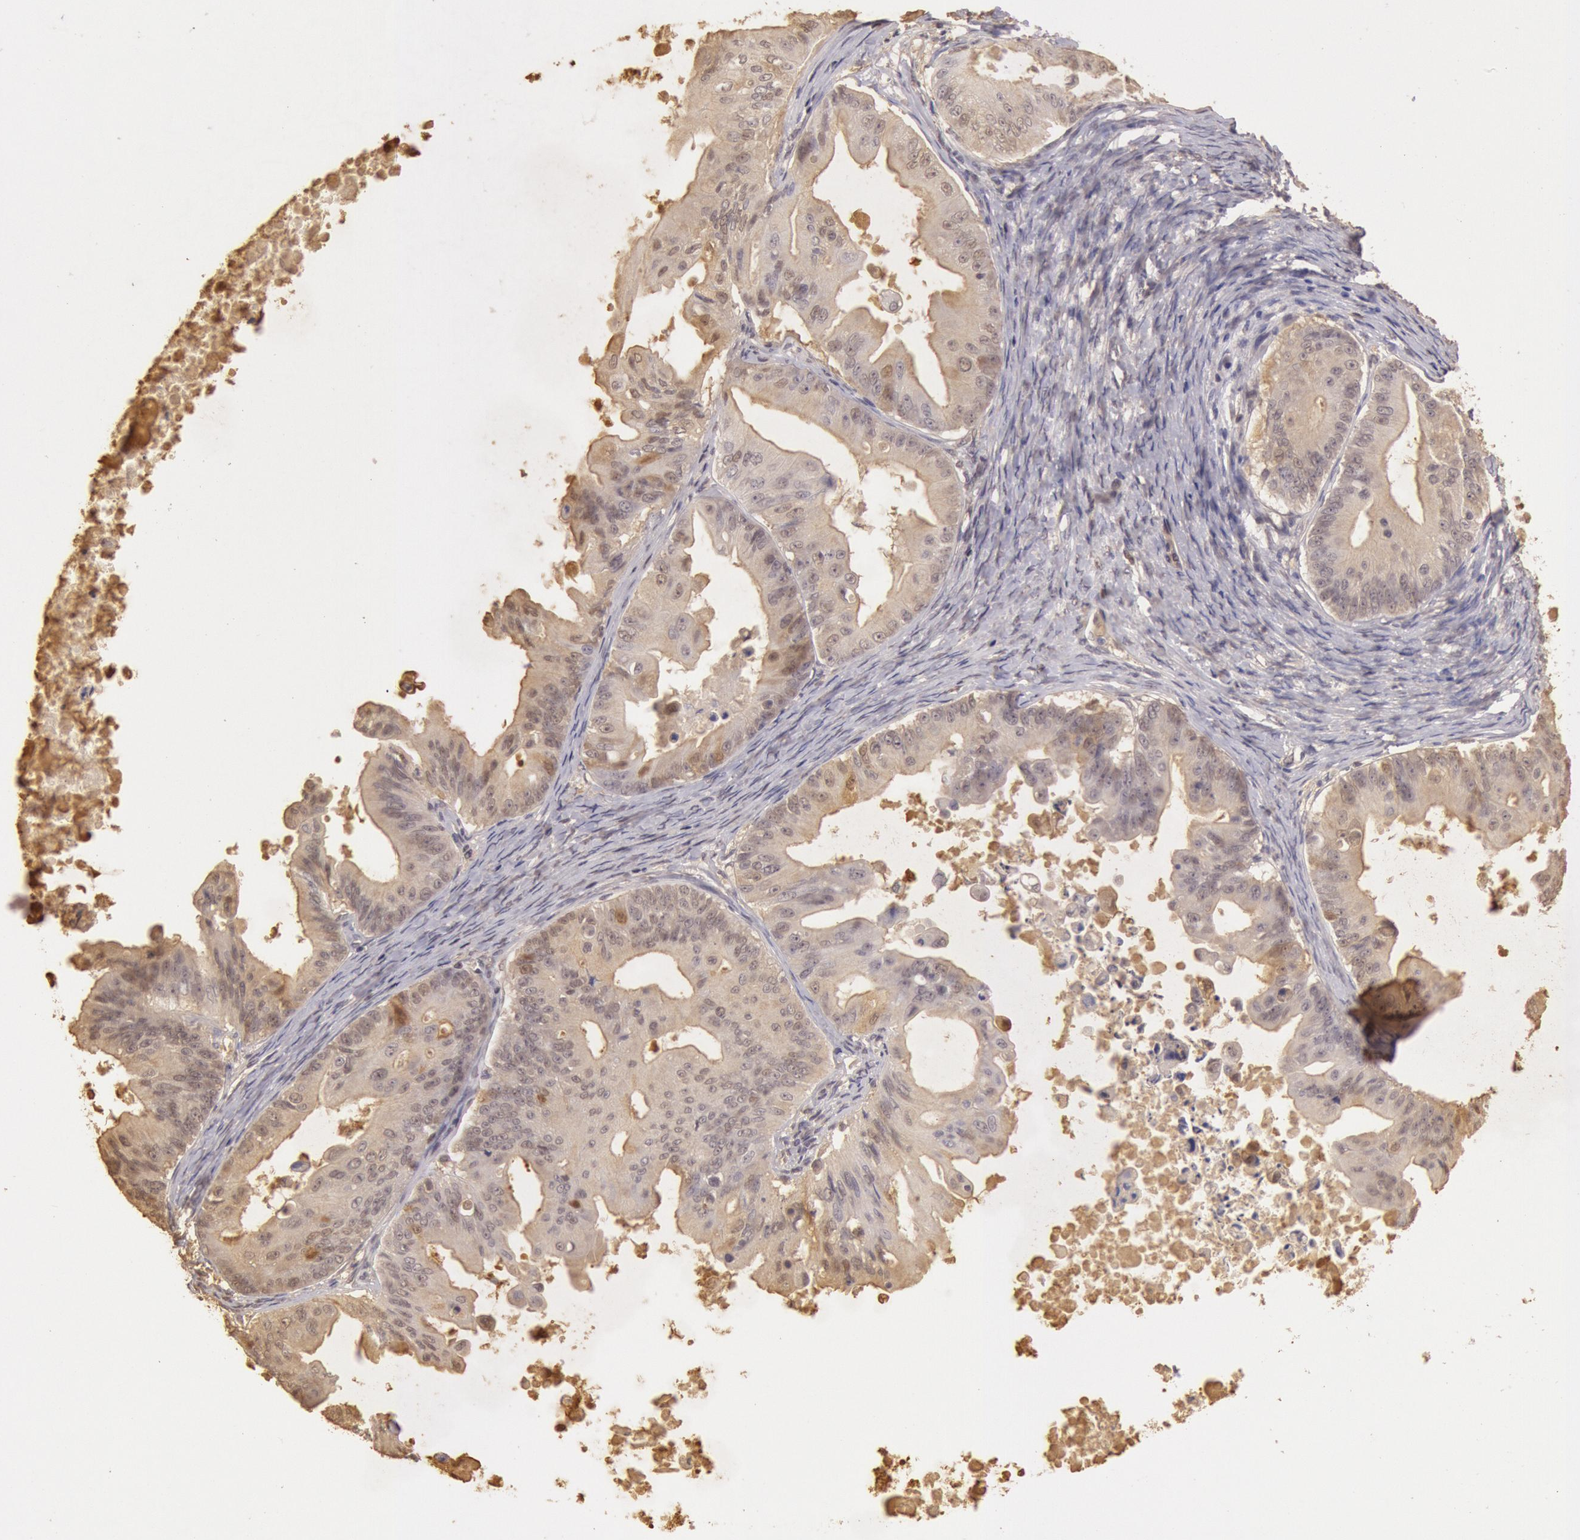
{"staining": {"intensity": "weak", "quantity": ">75%", "location": "cytoplasmic/membranous"}, "tissue": "ovarian cancer", "cell_type": "Tumor cells", "image_type": "cancer", "snomed": [{"axis": "morphology", "description": "Cystadenocarcinoma, mucinous, NOS"}, {"axis": "topography", "description": "Ovary"}], "caption": "A brown stain highlights weak cytoplasmic/membranous staining of a protein in mucinous cystadenocarcinoma (ovarian) tumor cells.", "gene": "SOD1", "patient": {"sex": "female", "age": 37}}